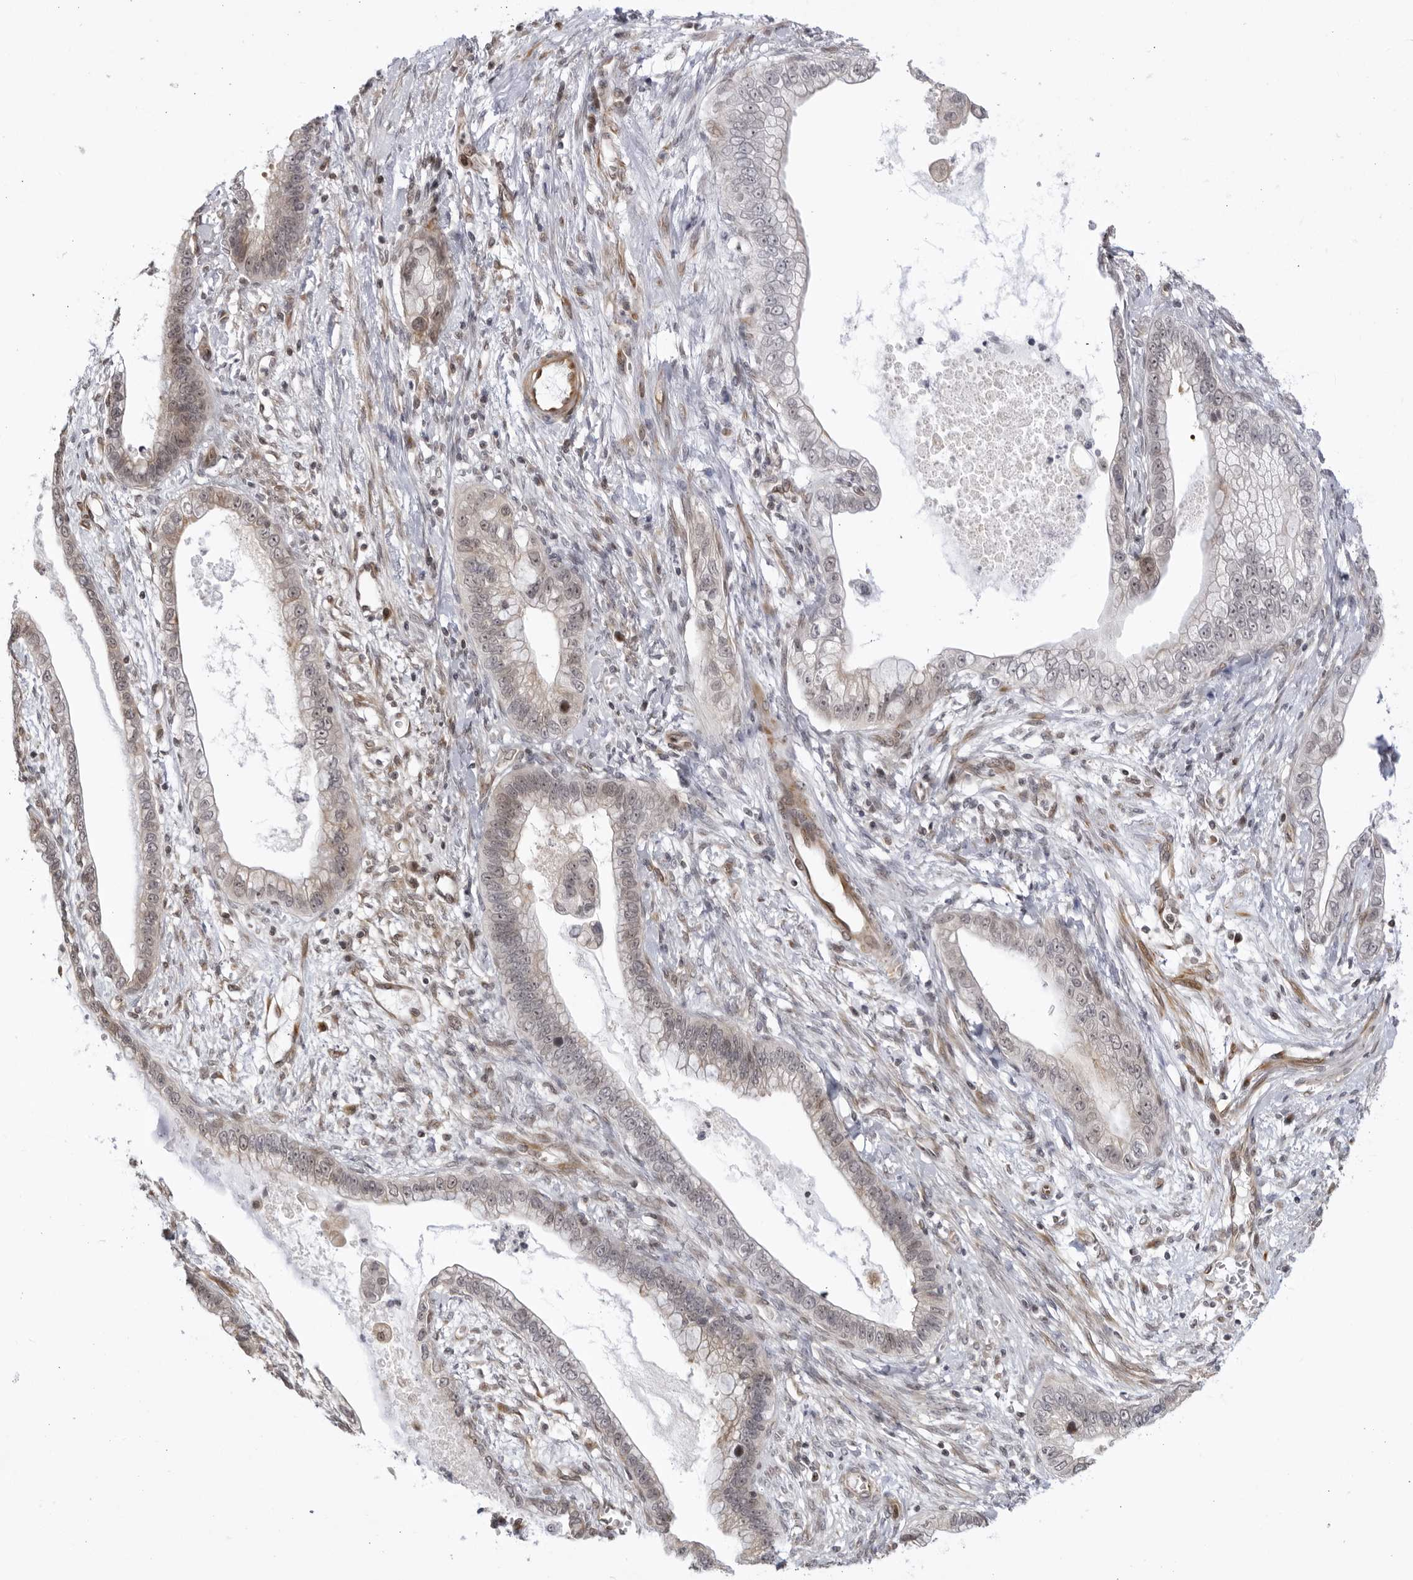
{"staining": {"intensity": "weak", "quantity": "25%-75%", "location": "cytoplasmic/membranous,nuclear"}, "tissue": "cervical cancer", "cell_type": "Tumor cells", "image_type": "cancer", "snomed": [{"axis": "morphology", "description": "Adenocarcinoma, NOS"}, {"axis": "topography", "description": "Cervix"}], "caption": "Human cervical adenocarcinoma stained with a protein marker exhibits weak staining in tumor cells.", "gene": "CNBD1", "patient": {"sex": "female", "age": 44}}